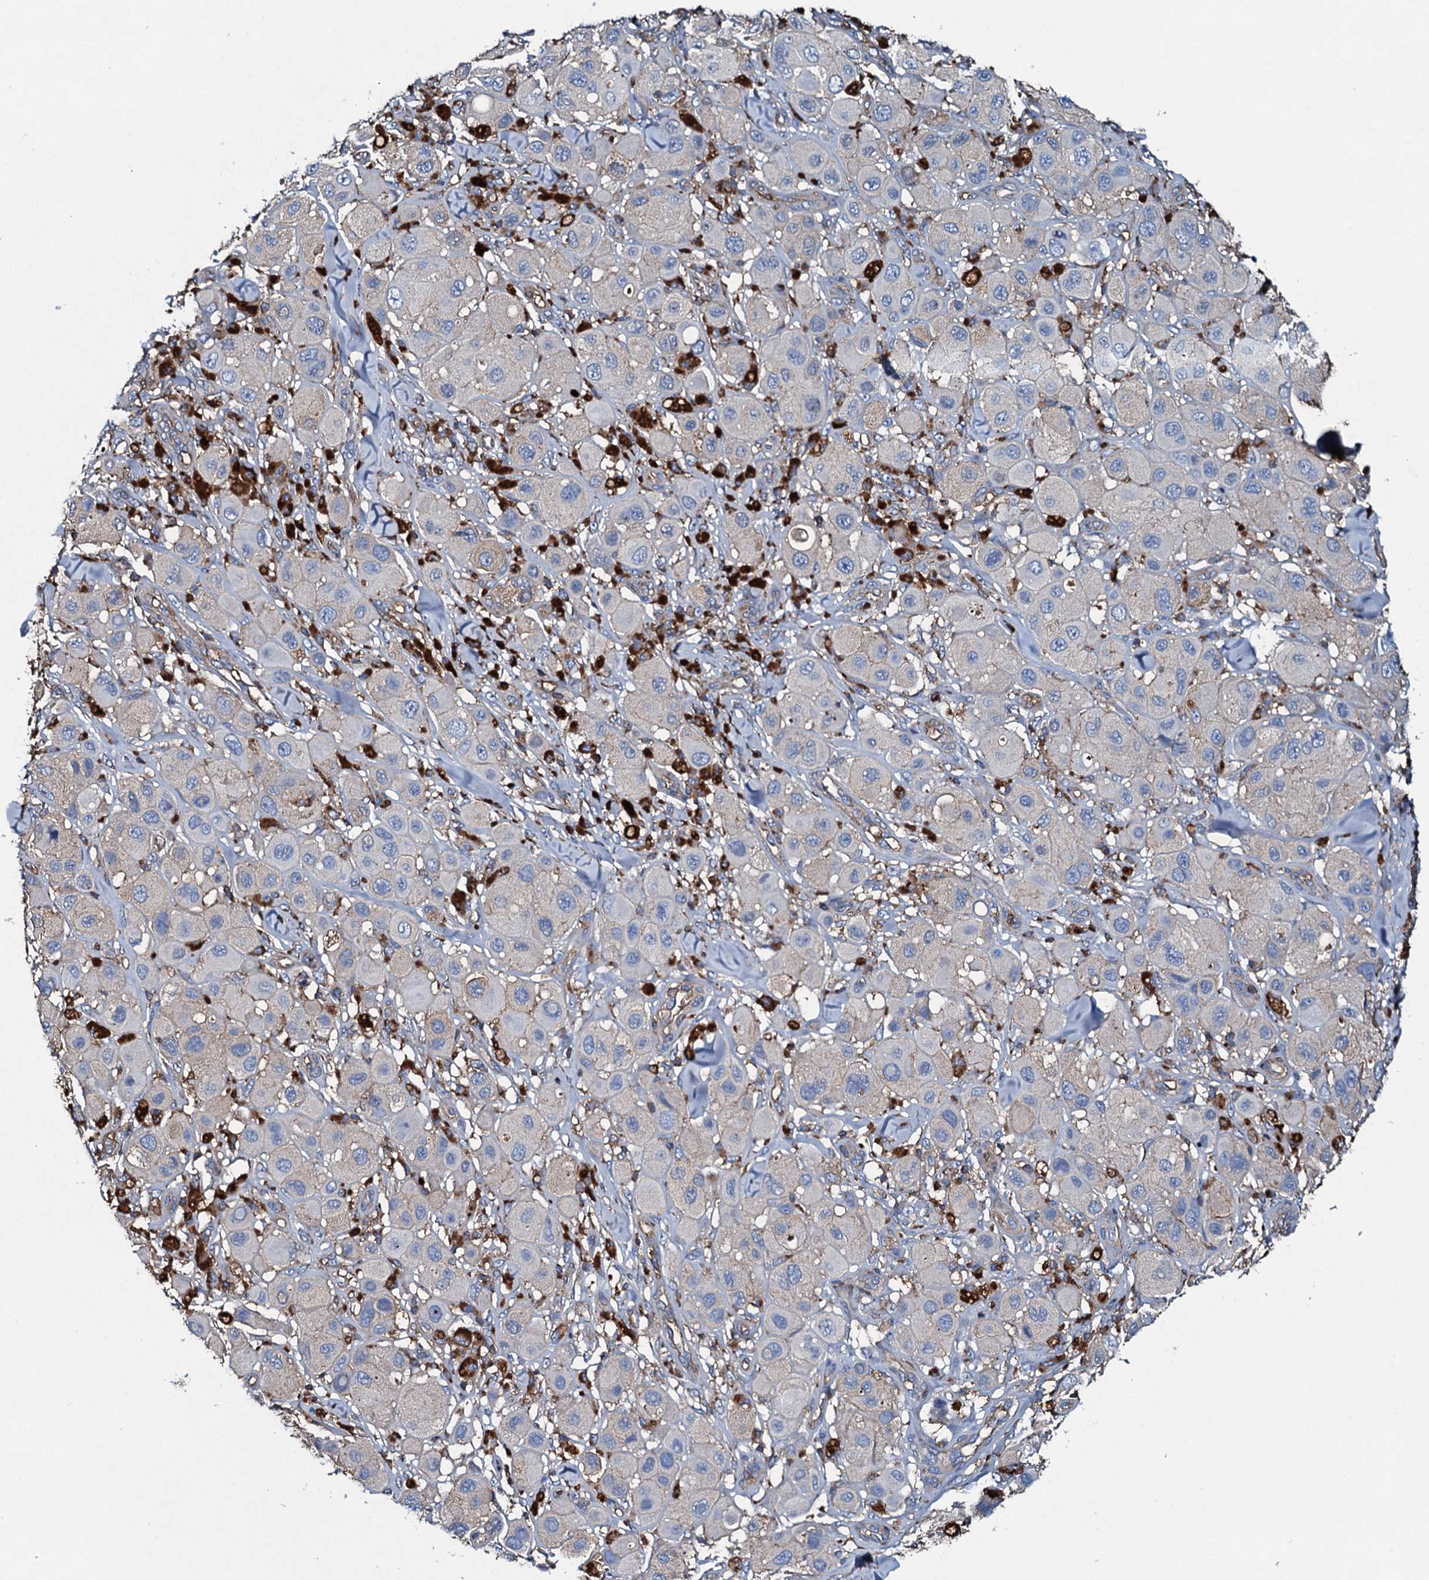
{"staining": {"intensity": "negative", "quantity": "none", "location": "none"}, "tissue": "melanoma", "cell_type": "Tumor cells", "image_type": "cancer", "snomed": [{"axis": "morphology", "description": "Malignant melanoma, Metastatic site"}, {"axis": "topography", "description": "Skin"}], "caption": "Protein analysis of malignant melanoma (metastatic site) displays no significant staining in tumor cells.", "gene": "MS4A4E", "patient": {"sex": "male", "age": 41}}